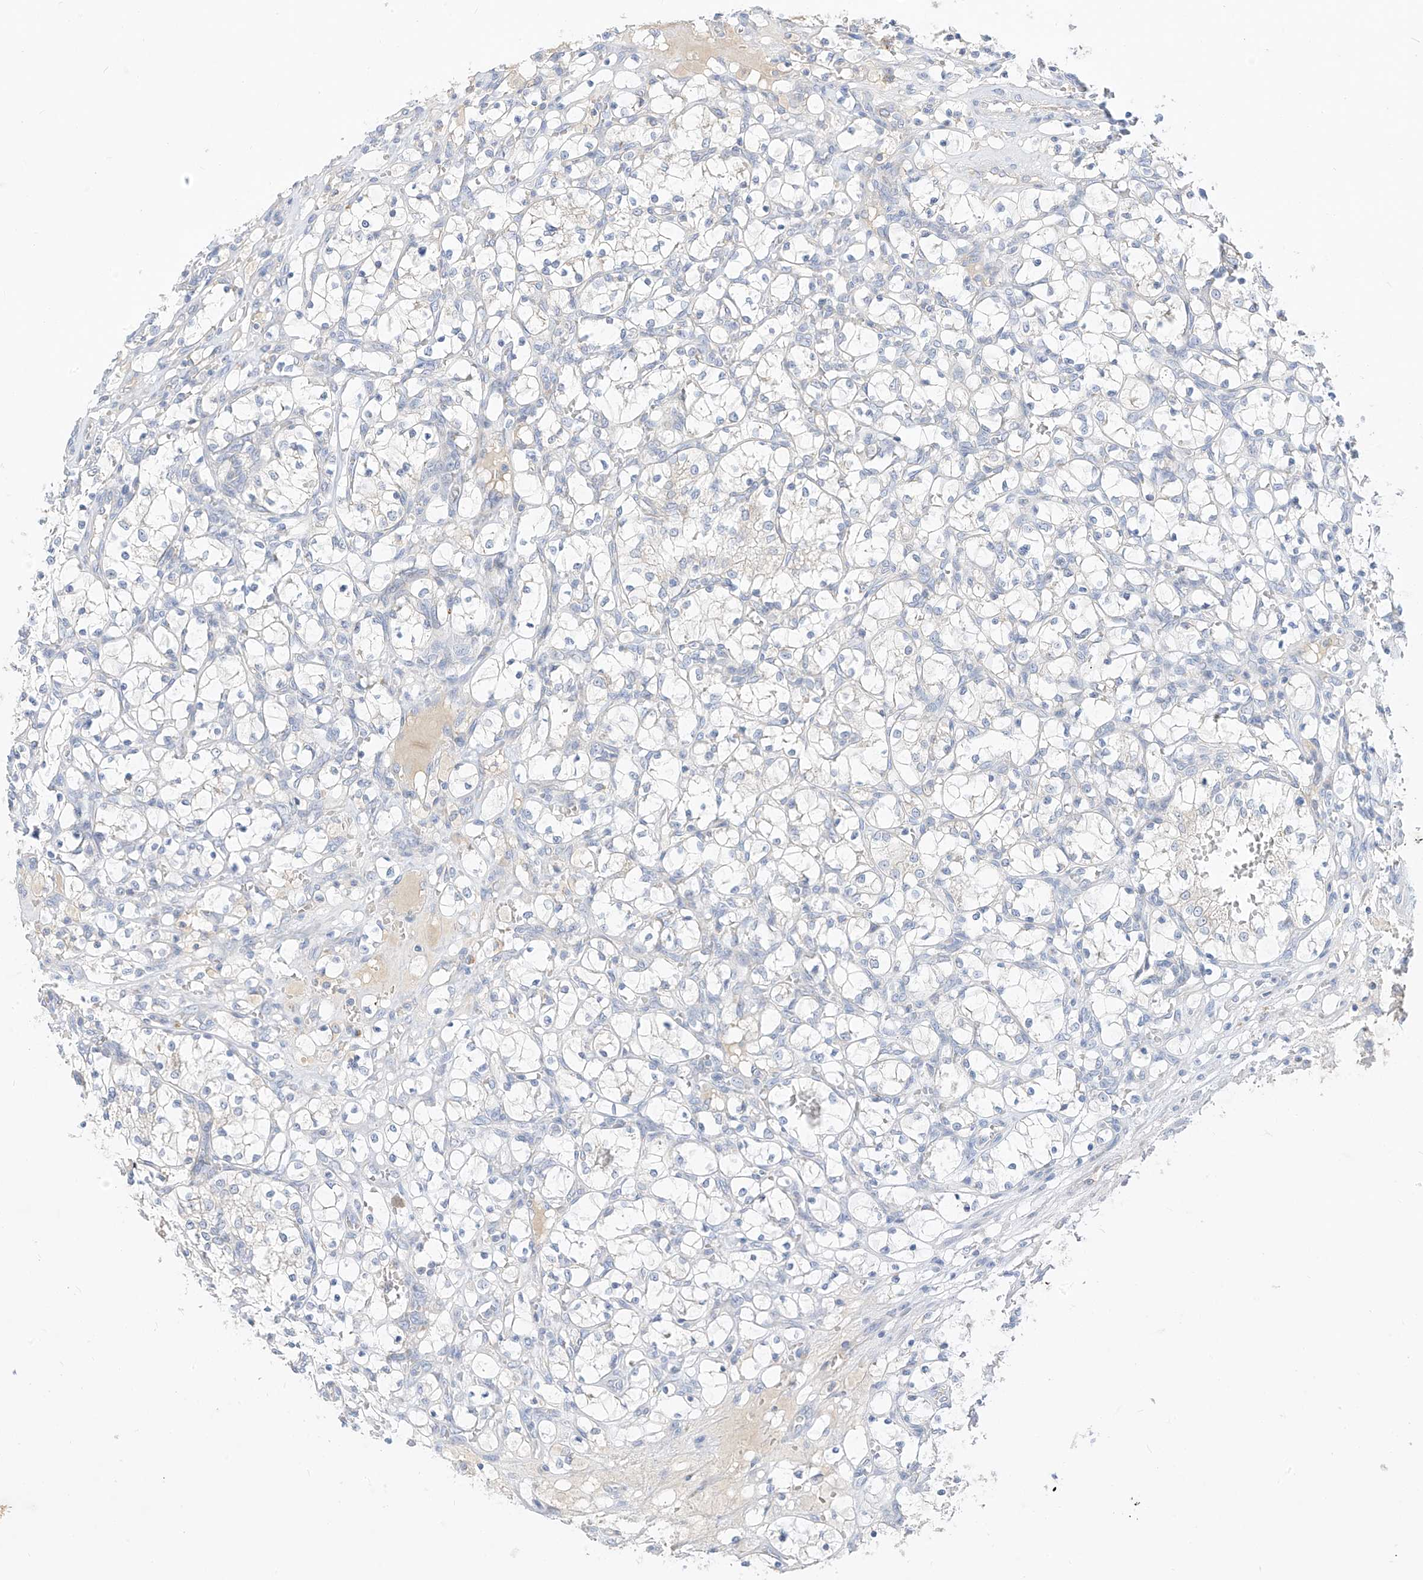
{"staining": {"intensity": "negative", "quantity": "none", "location": "none"}, "tissue": "renal cancer", "cell_type": "Tumor cells", "image_type": "cancer", "snomed": [{"axis": "morphology", "description": "Adenocarcinoma, NOS"}, {"axis": "topography", "description": "Kidney"}], "caption": "This is a photomicrograph of immunohistochemistry (IHC) staining of adenocarcinoma (renal), which shows no staining in tumor cells.", "gene": "RASA2", "patient": {"sex": "female", "age": 69}}